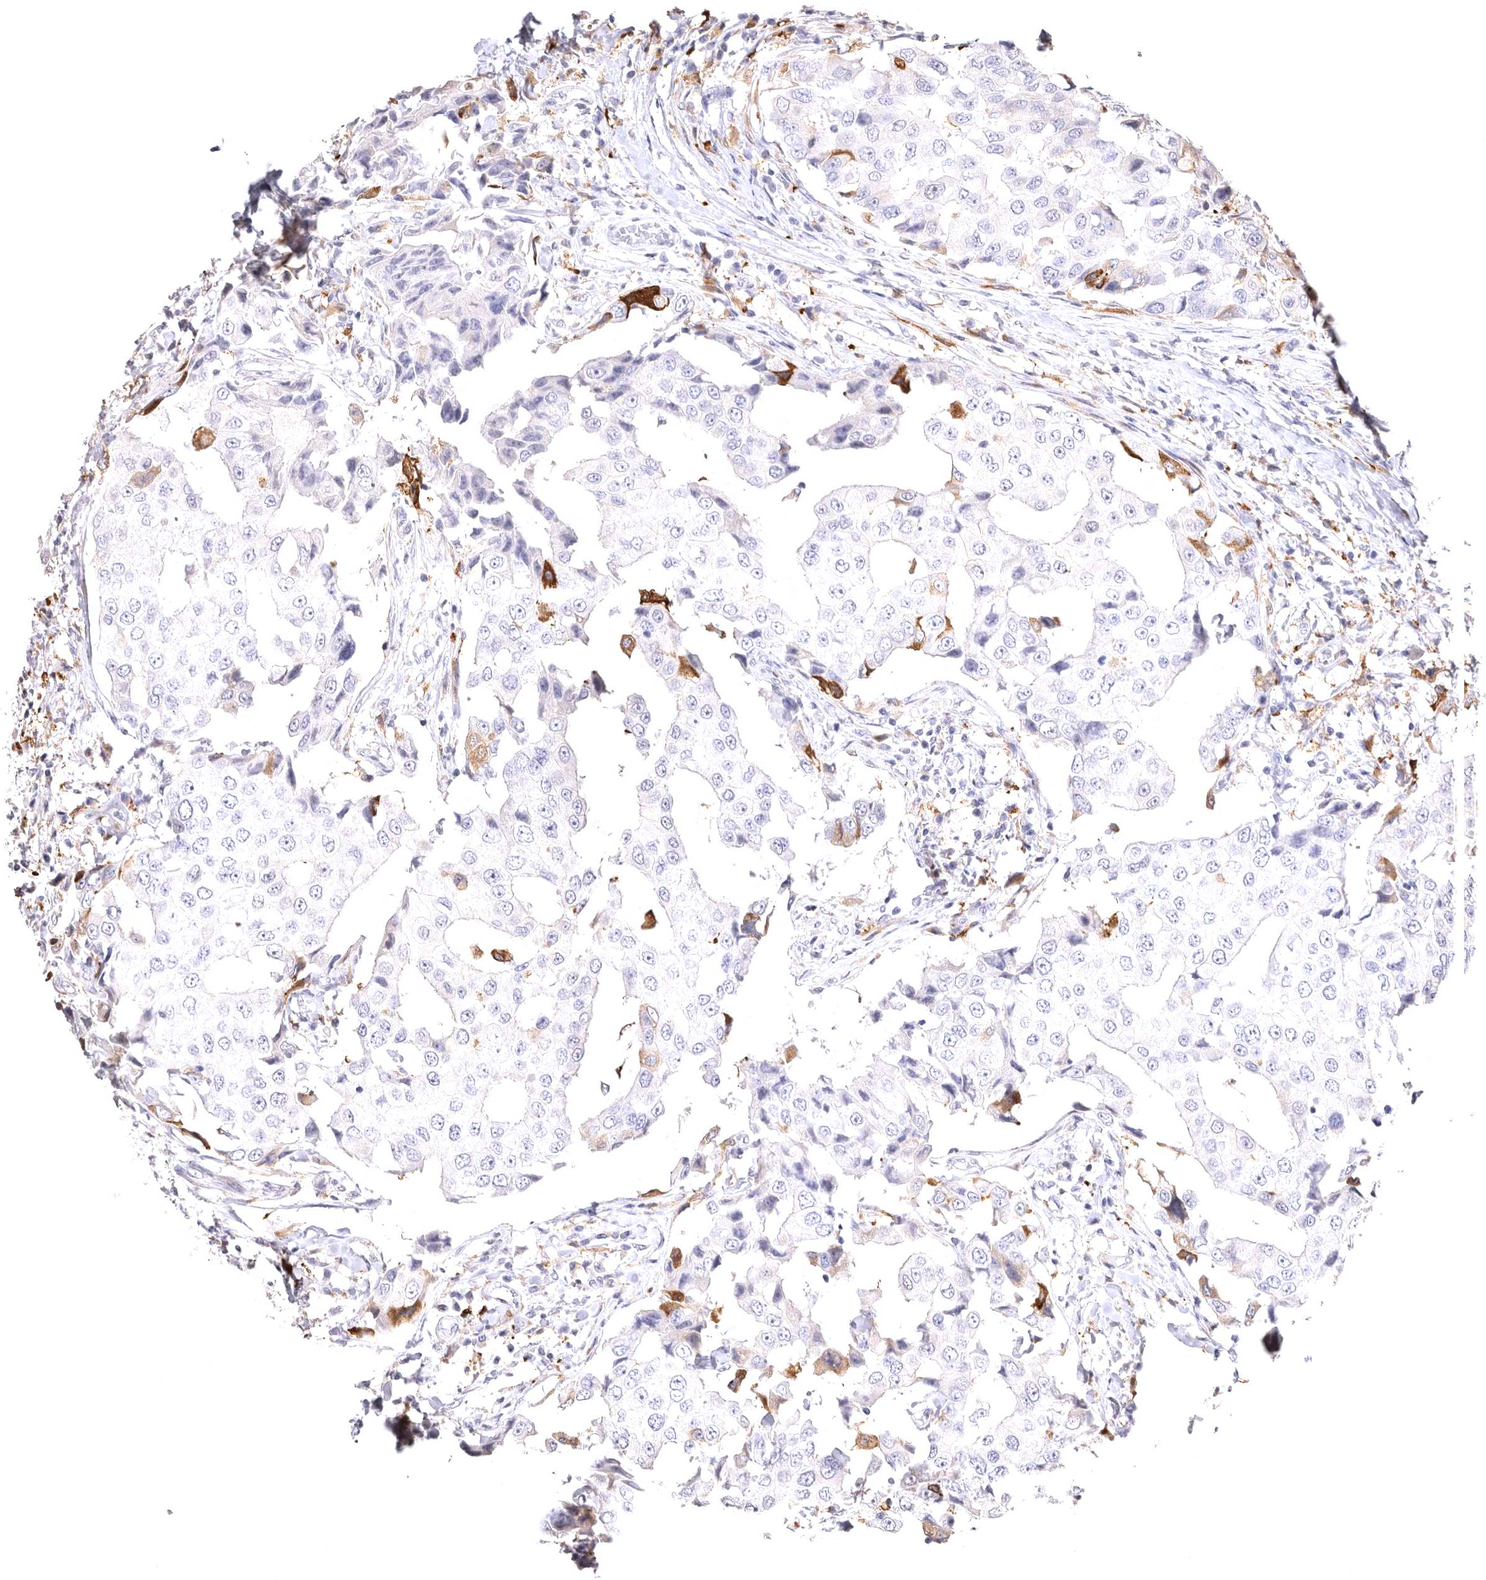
{"staining": {"intensity": "negative", "quantity": "none", "location": "none"}, "tissue": "breast cancer", "cell_type": "Tumor cells", "image_type": "cancer", "snomed": [{"axis": "morphology", "description": "Duct carcinoma"}, {"axis": "topography", "description": "Breast"}], "caption": "Tumor cells are negative for protein expression in human breast cancer (intraductal carcinoma). (Brightfield microscopy of DAB (3,3'-diaminobenzidine) immunohistochemistry (IHC) at high magnification).", "gene": "VPS45", "patient": {"sex": "female", "age": 27}}